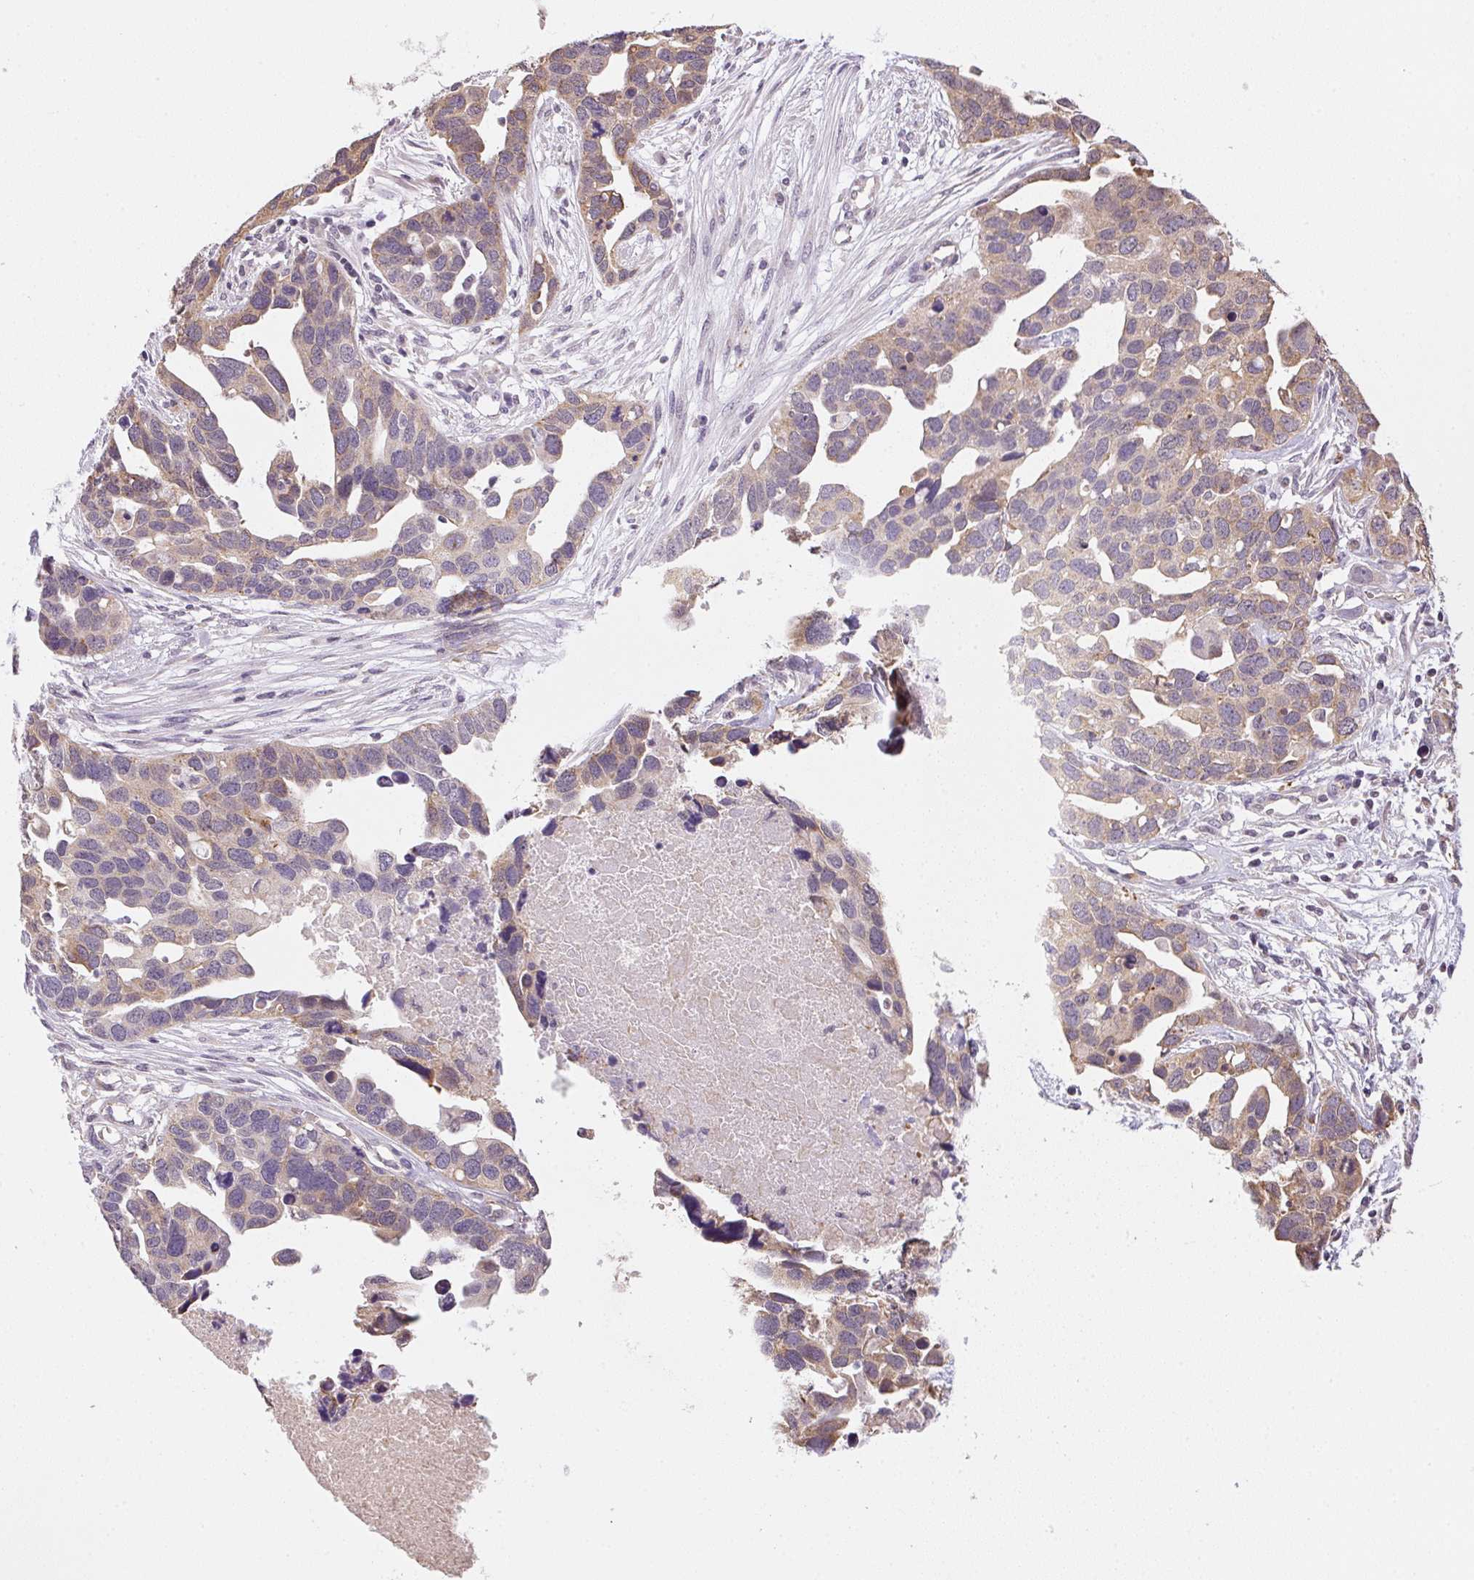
{"staining": {"intensity": "weak", "quantity": "25%-75%", "location": "cytoplasmic/membranous"}, "tissue": "ovarian cancer", "cell_type": "Tumor cells", "image_type": "cancer", "snomed": [{"axis": "morphology", "description": "Cystadenocarcinoma, serous, NOS"}, {"axis": "topography", "description": "Ovary"}], "caption": "This histopathology image demonstrates IHC staining of human serous cystadenocarcinoma (ovarian), with low weak cytoplasmic/membranous expression in approximately 25%-75% of tumor cells.", "gene": "METTL13", "patient": {"sex": "female", "age": 54}}